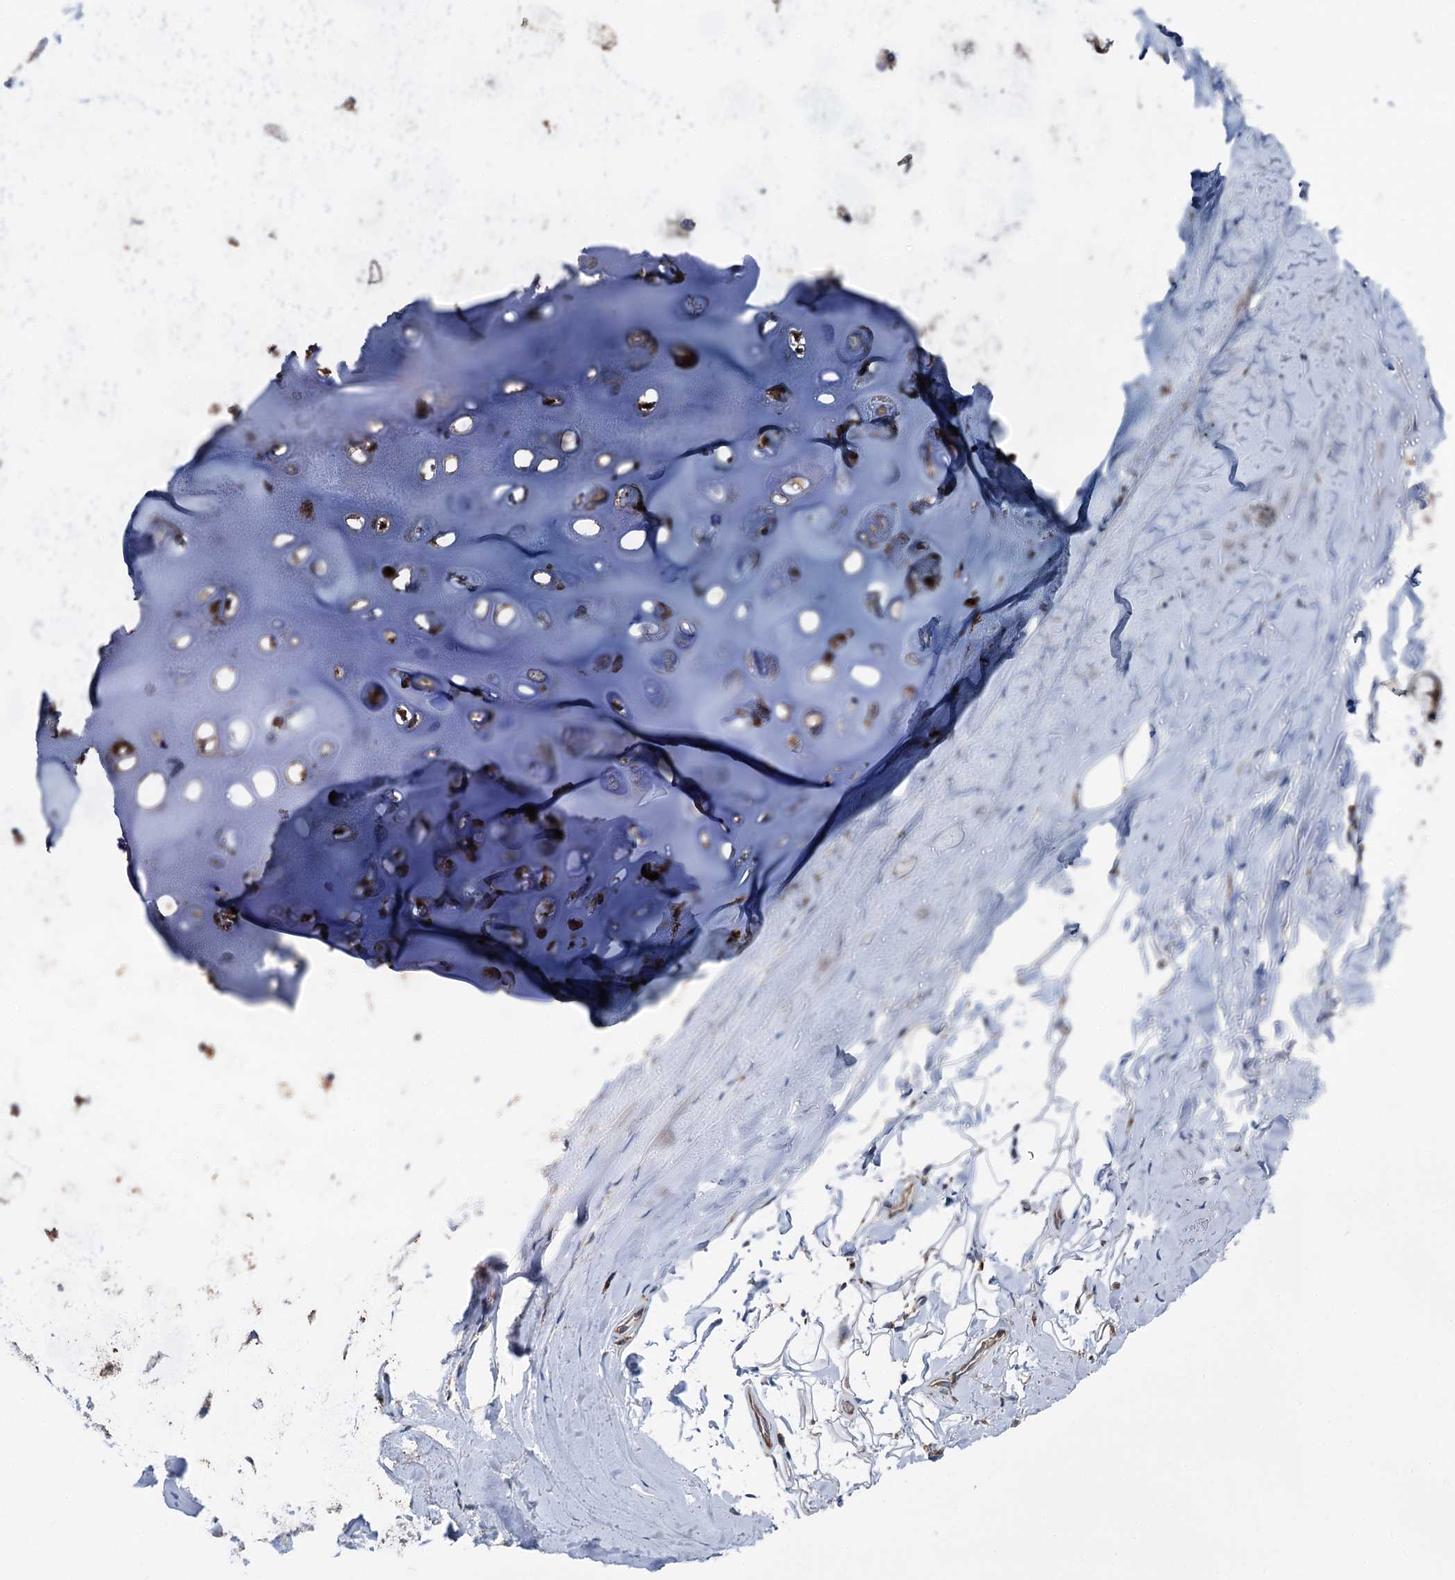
{"staining": {"intensity": "negative", "quantity": "none", "location": "none"}, "tissue": "adipose tissue", "cell_type": "Adipocytes", "image_type": "normal", "snomed": [{"axis": "morphology", "description": "Normal tissue, NOS"}, {"axis": "topography", "description": "Lymph node"}, {"axis": "topography", "description": "Bronchus"}], "caption": "High power microscopy photomicrograph of an immunohistochemistry (IHC) histopathology image of unremarkable adipose tissue, revealing no significant positivity in adipocytes.", "gene": "RUFY1", "patient": {"sex": "male", "age": 63}}